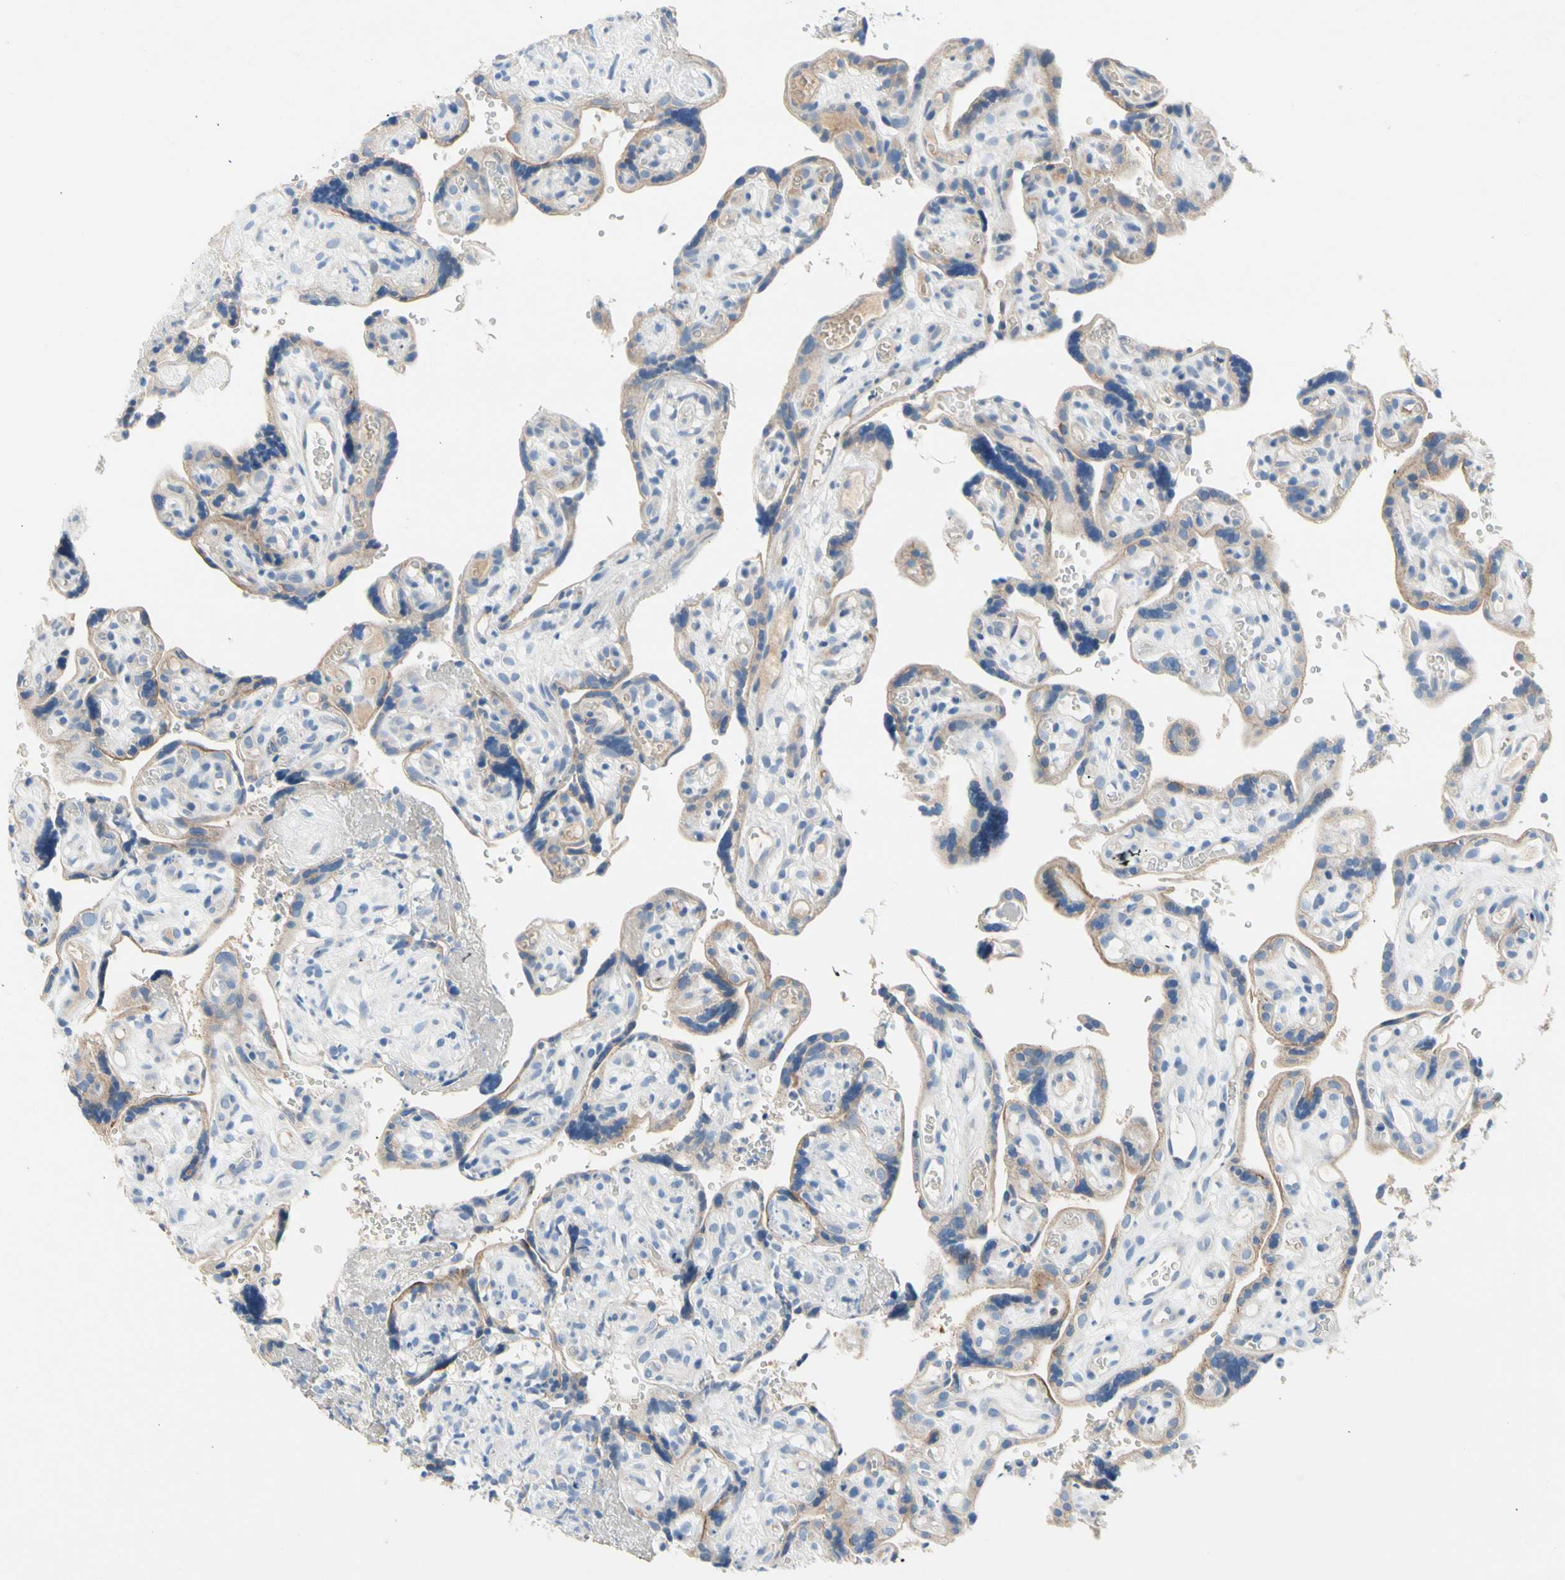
{"staining": {"intensity": "negative", "quantity": "none", "location": "none"}, "tissue": "placenta", "cell_type": "Decidual cells", "image_type": "normal", "snomed": [{"axis": "morphology", "description": "Normal tissue, NOS"}, {"axis": "topography", "description": "Placenta"}], "caption": "Protein analysis of unremarkable placenta exhibits no significant positivity in decidual cells.", "gene": "CA14", "patient": {"sex": "female", "age": 30}}